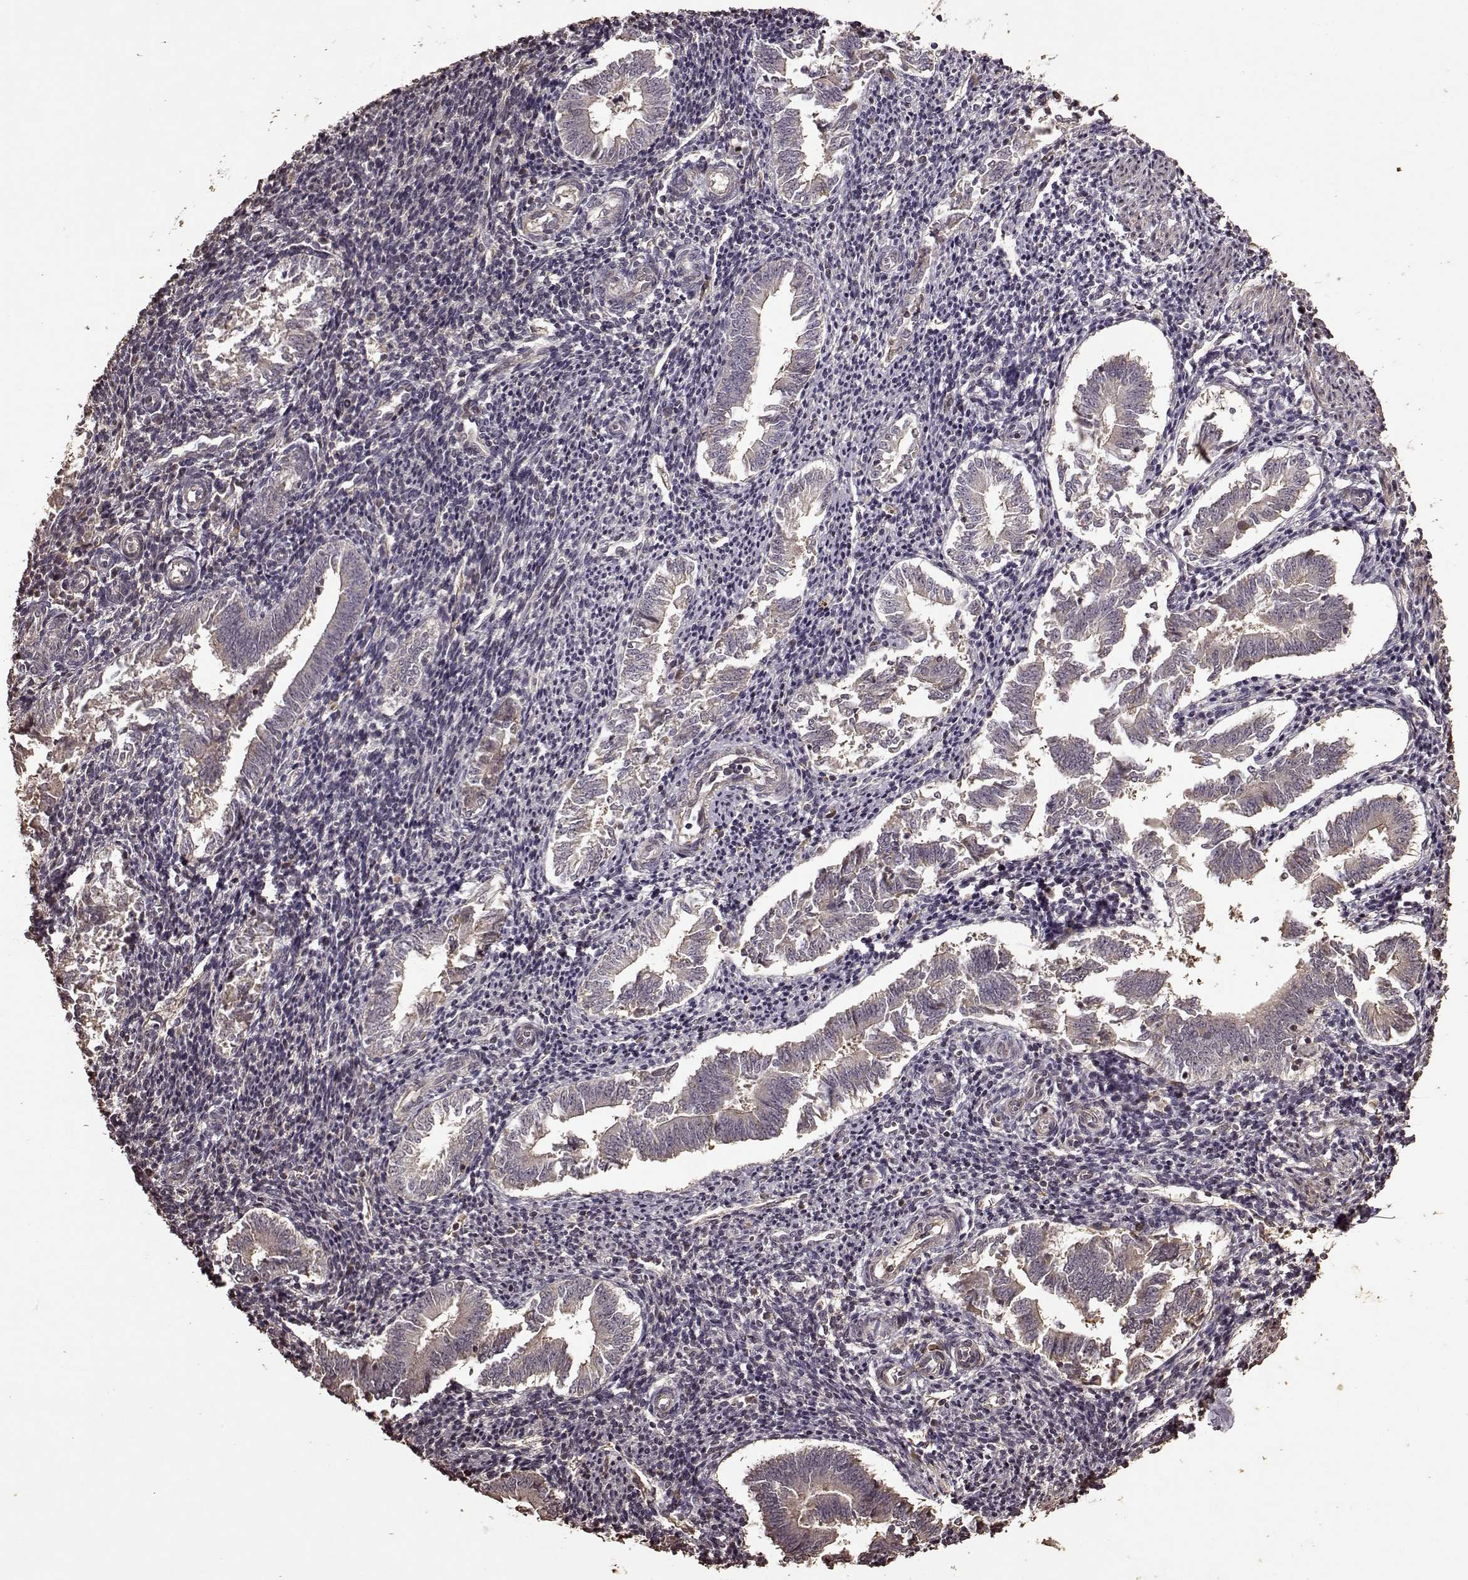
{"staining": {"intensity": "negative", "quantity": "none", "location": "none"}, "tissue": "endometrium", "cell_type": "Cells in endometrial stroma", "image_type": "normal", "snomed": [{"axis": "morphology", "description": "Normal tissue, NOS"}, {"axis": "topography", "description": "Endometrium"}], "caption": "DAB immunohistochemical staining of normal endometrium reveals no significant expression in cells in endometrial stroma.", "gene": "FBXW11", "patient": {"sex": "female", "age": 25}}